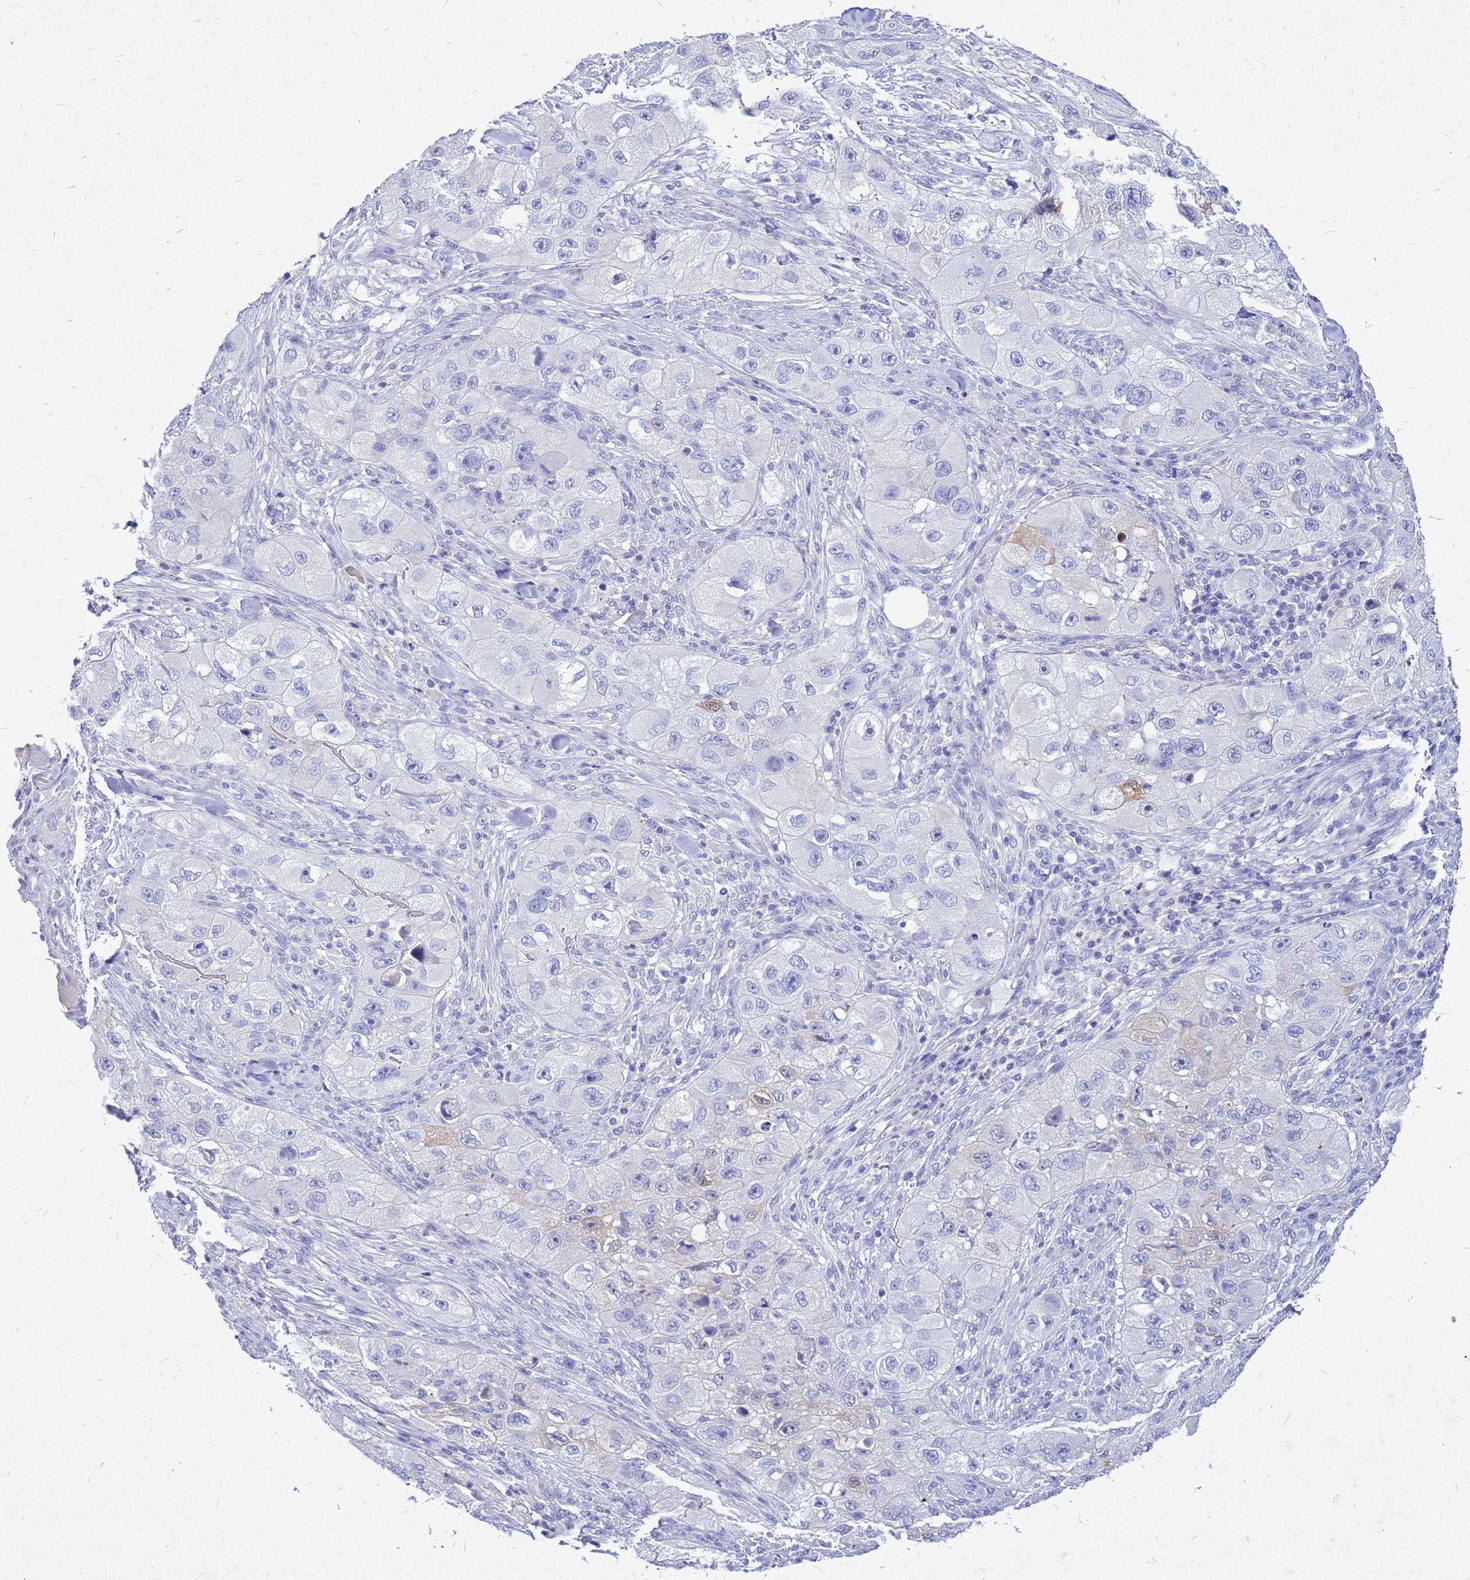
{"staining": {"intensity": "negative", "quantity": "none", "location": "none"}, "tissue": "skin cancer", "cell_type": "Tumor cells", "image_type": "cancer", "snomed": [{"axis": "morphology", "description": "Squamous cell carcinoma, NOS"}, {"axis": "topography", "description": "Skin"}, {"axis": "topography", "description": "Subcutis"}], "caption": "A photomicrograph of human skin cancer is negative for staining in tumor cells. The staining was performed using DAB (3,3'-diaminobenzidine) to visualize the protein expression in brown, while the nuclei were stained in blue with hematoxylin (Magnification: 20x).", "gene": "AKR1C1", "patient": {"sex": "male", "age": 73}}